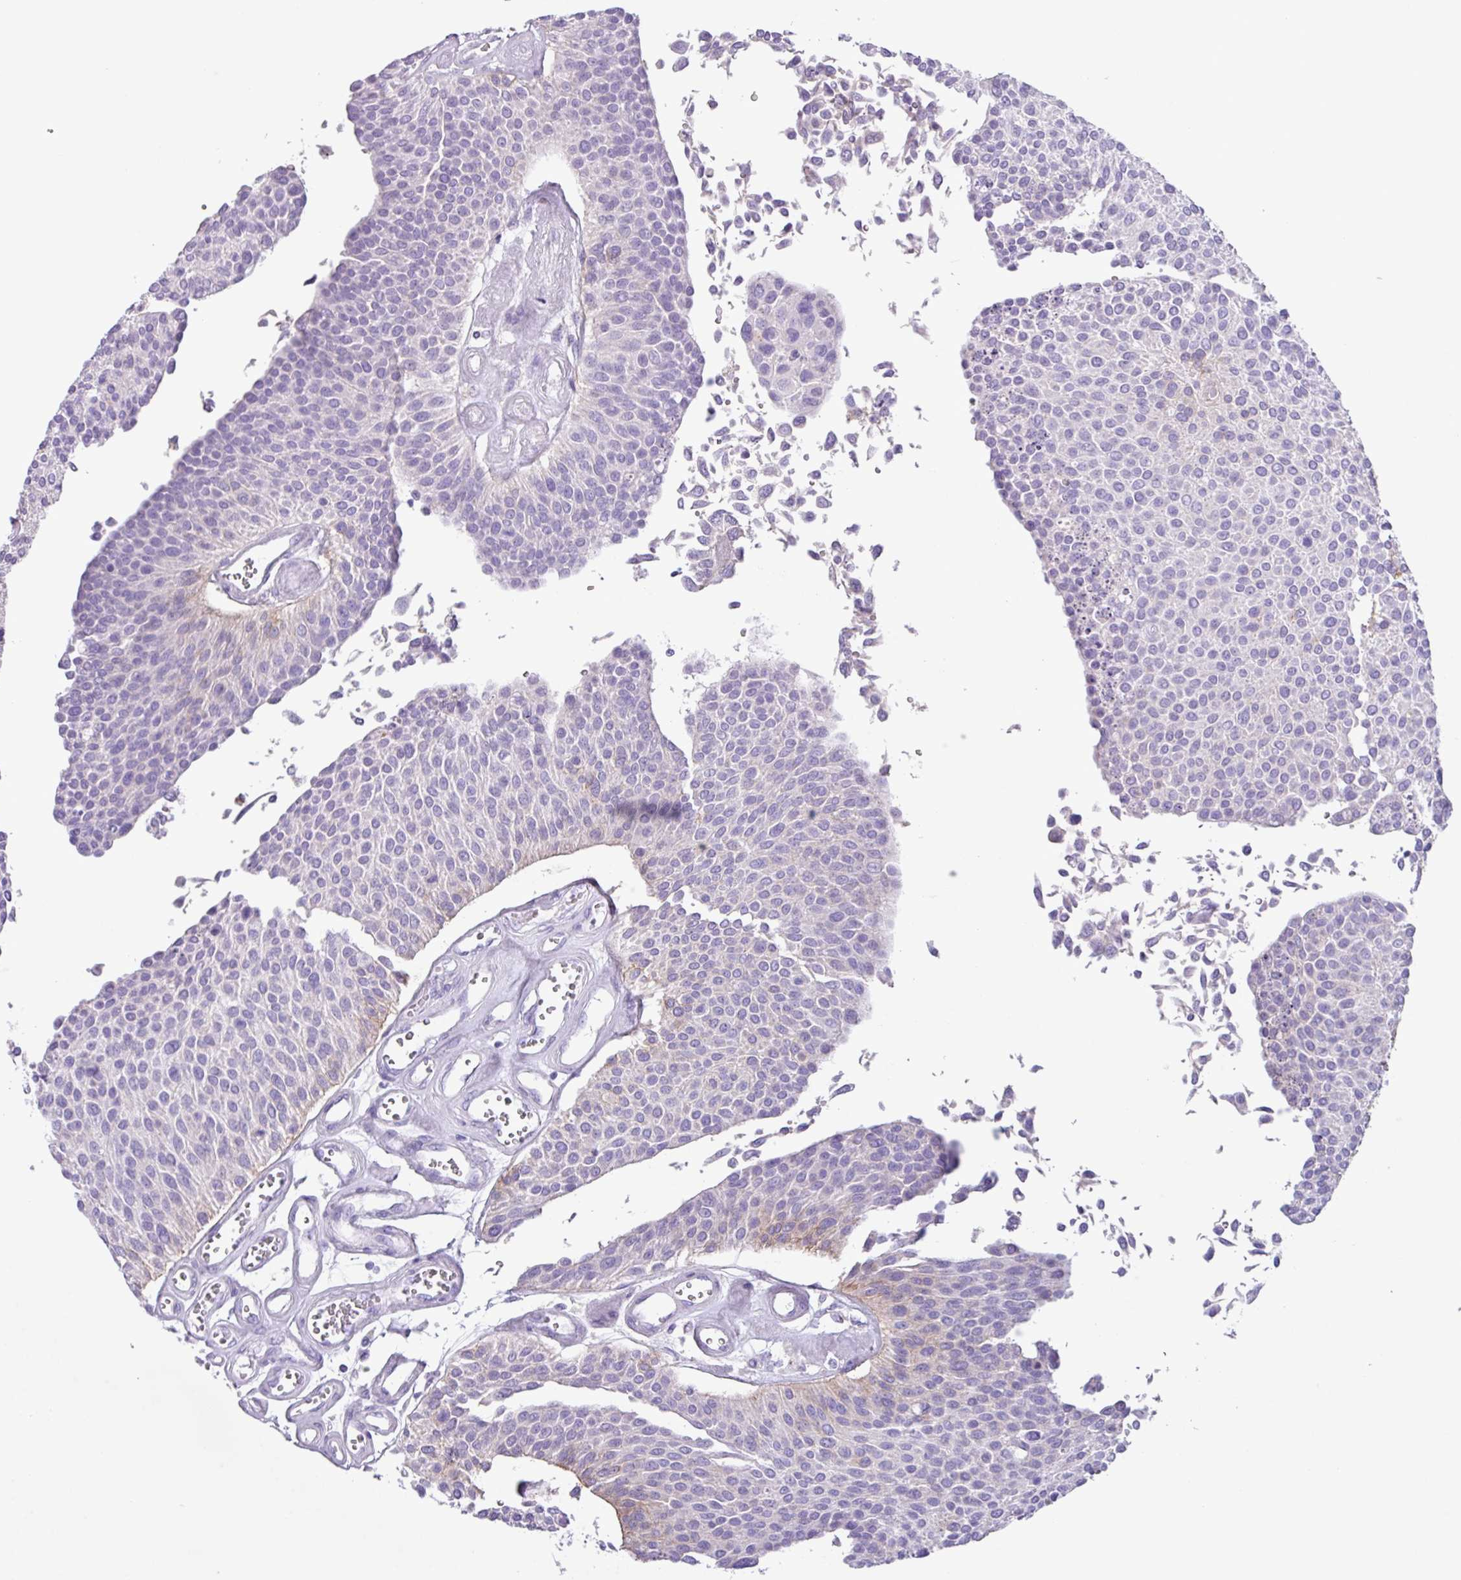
{"staining": {"intensity": "negative", "quantity": "none", "location": "none"}, "tissue": "urothelial cancer", "cell_type": "Tumor cells", "image_type": "cancer", "snomed": [{"axis": "morphology", "description": "Urothelial carcinoma, NOS"}, {"axis": "topography", "description": "Urinary bladder"}], "caption": "Image shows no protein staining in tumor cells of transitional cell carcinoma tissue.", "gene": "CYSTM1", "patient": {"sex": "male", "age": 55}}